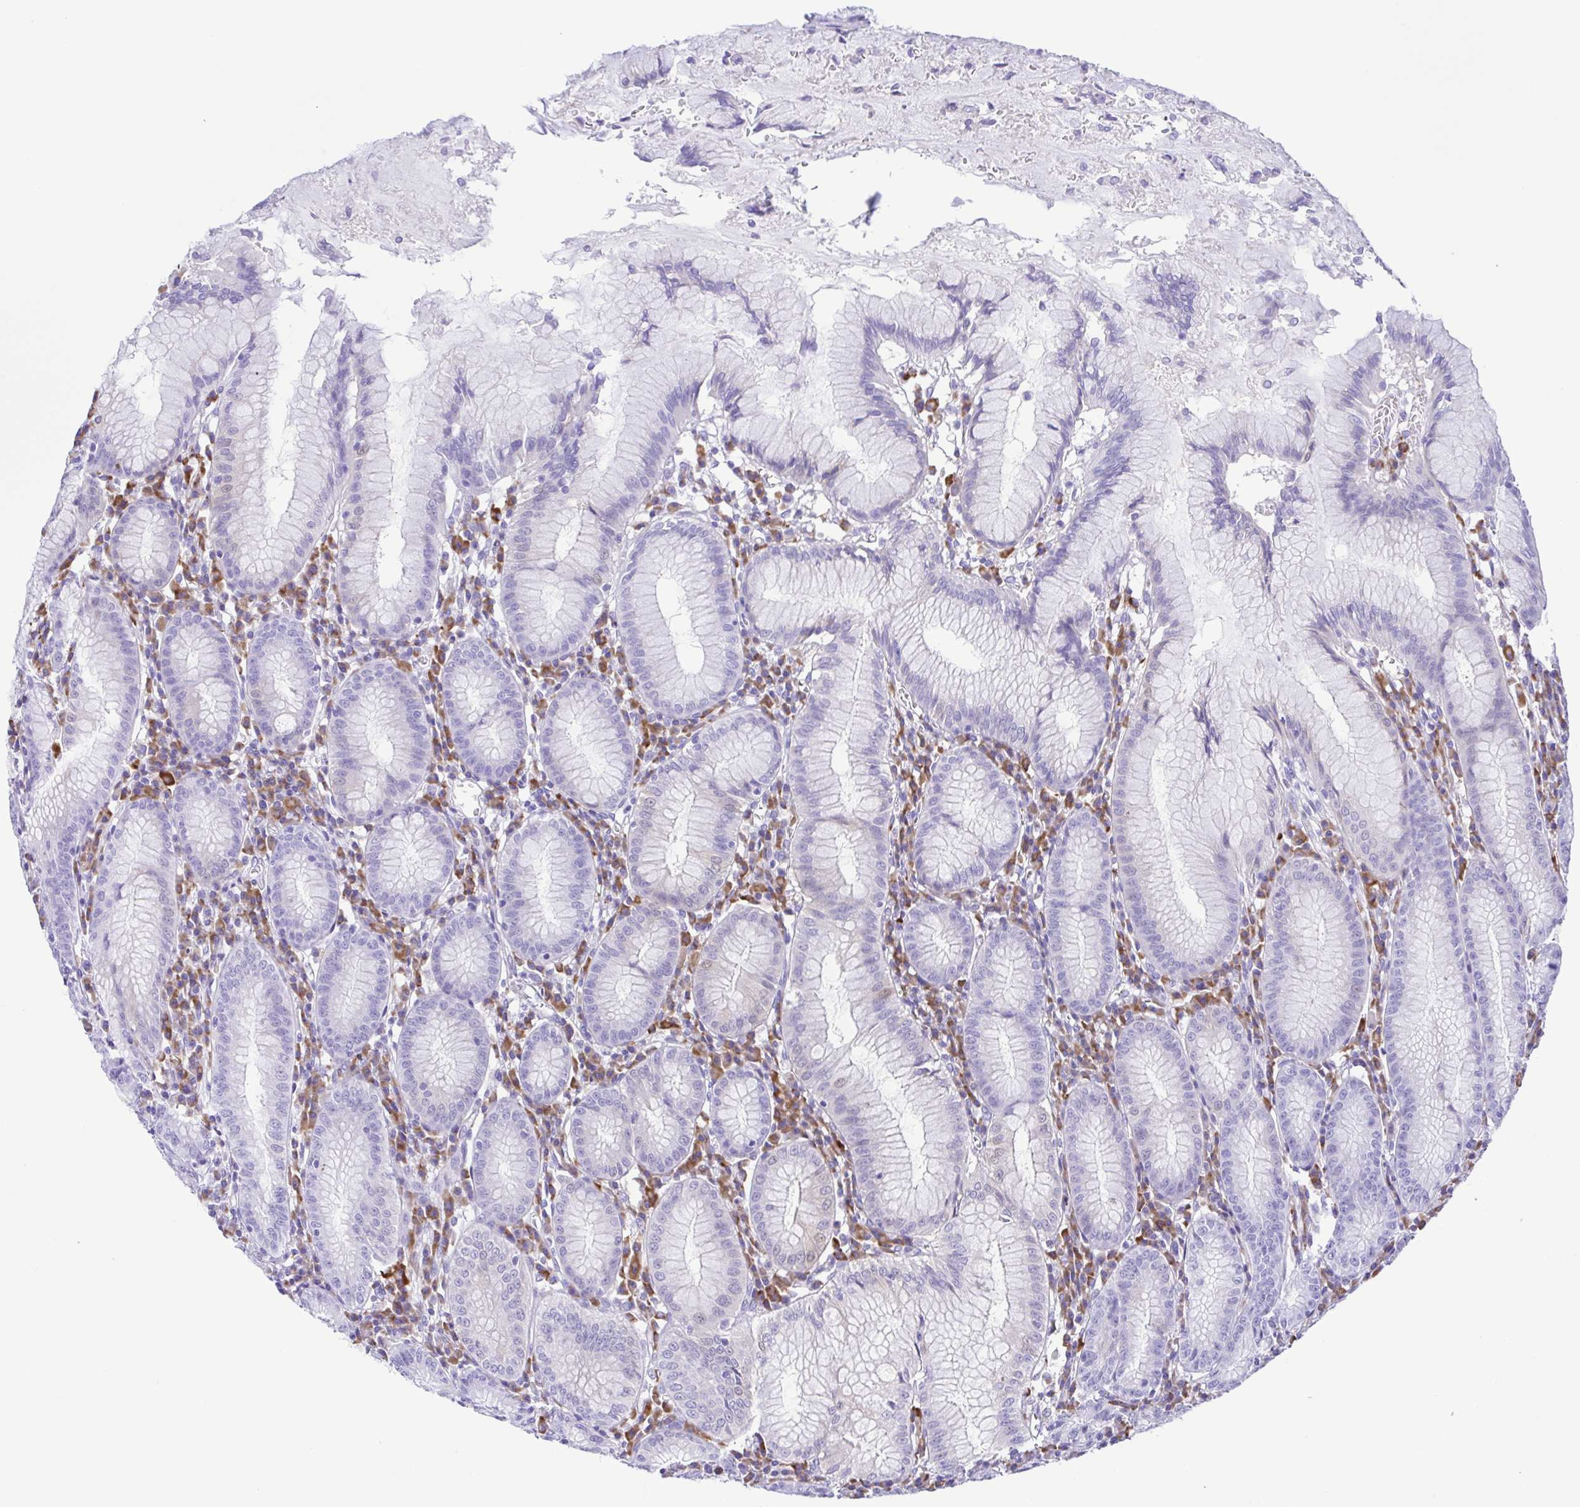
{"staining": {"intensity": "negative", "quantity": "none", "location": "none"}, "tissue": "stomach", "cell_type": "Glandular cells", "image_type": "normal", "snomed": [{"axis": "morphology", "description": "Normal tissue, NOS"}, {"axis": "topography", "description": "Stomach"}], "caption": "The photomicrograph shows no significant expression in glandular cells of stomach. (DAB (3,3'-diaminobenzidine) immunohistochemistry with hematoxylin counter stain).", "gene": "GPR17", "patient": {"sex": "male", "age": 55}}